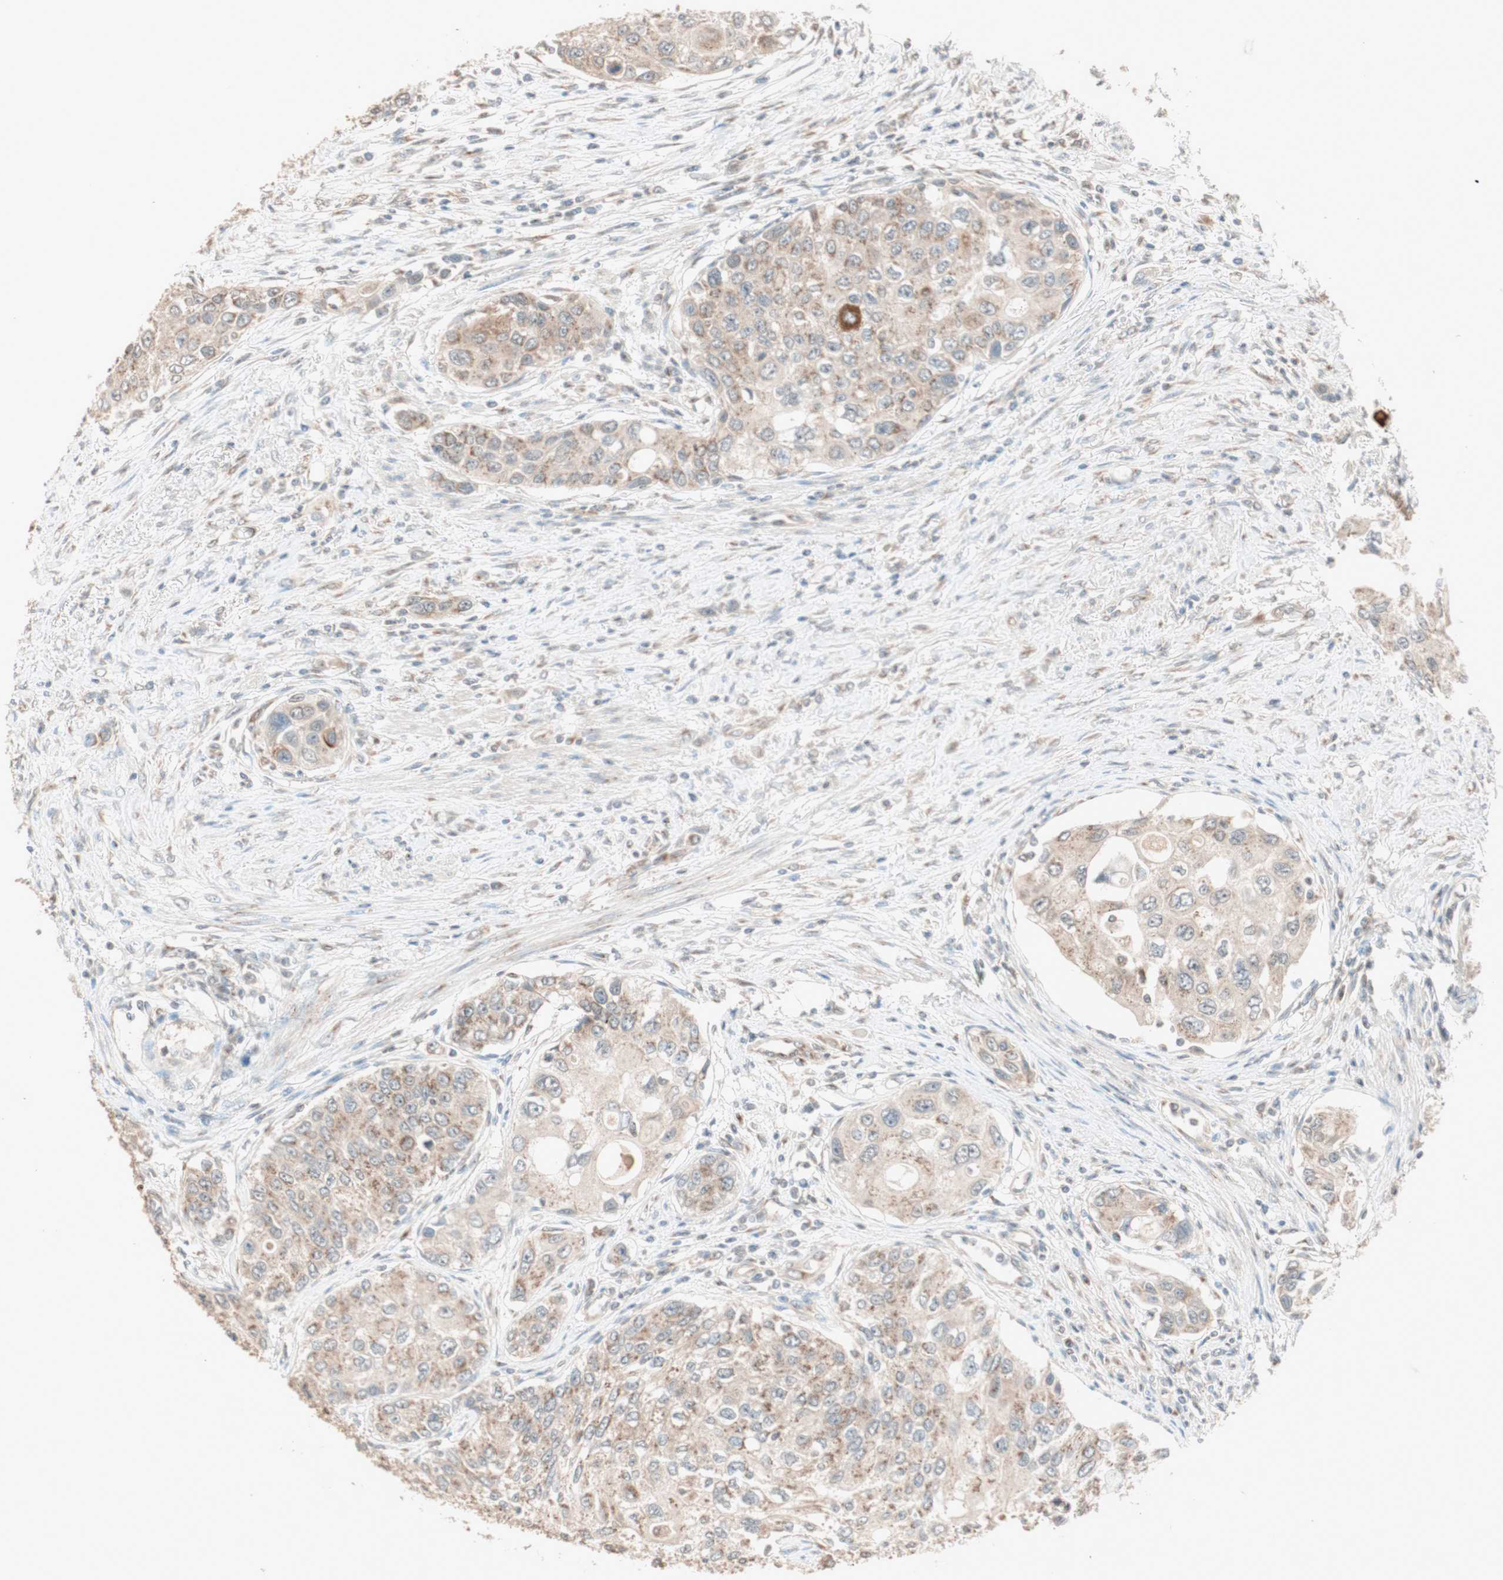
{"staining": {"intensity": "moderate", "quantity": "25%-75%", "location": "cytoplasmic/membranous"}, "tissue": "urothelial cancer", "cell_type": "Tumor cells", "image_type": "cancer", "snomed": [{"axis": "morphology", "description": "Urothelial carcinoma, High grade"}, {"axis": "topography", "description": "Urinary bladder"}], "caption": "Protein staining of urothelial cancer tissue displays moderate cytoplasmic/membranous expression in approximately 25%-75% of tumor cells. (DAB (3,3'-diaminobenzidine) = brown stain, brightfield microscopy at high magnification).", "gene": "SEC16A", "patient": {"sex": "female", "age": 56}}